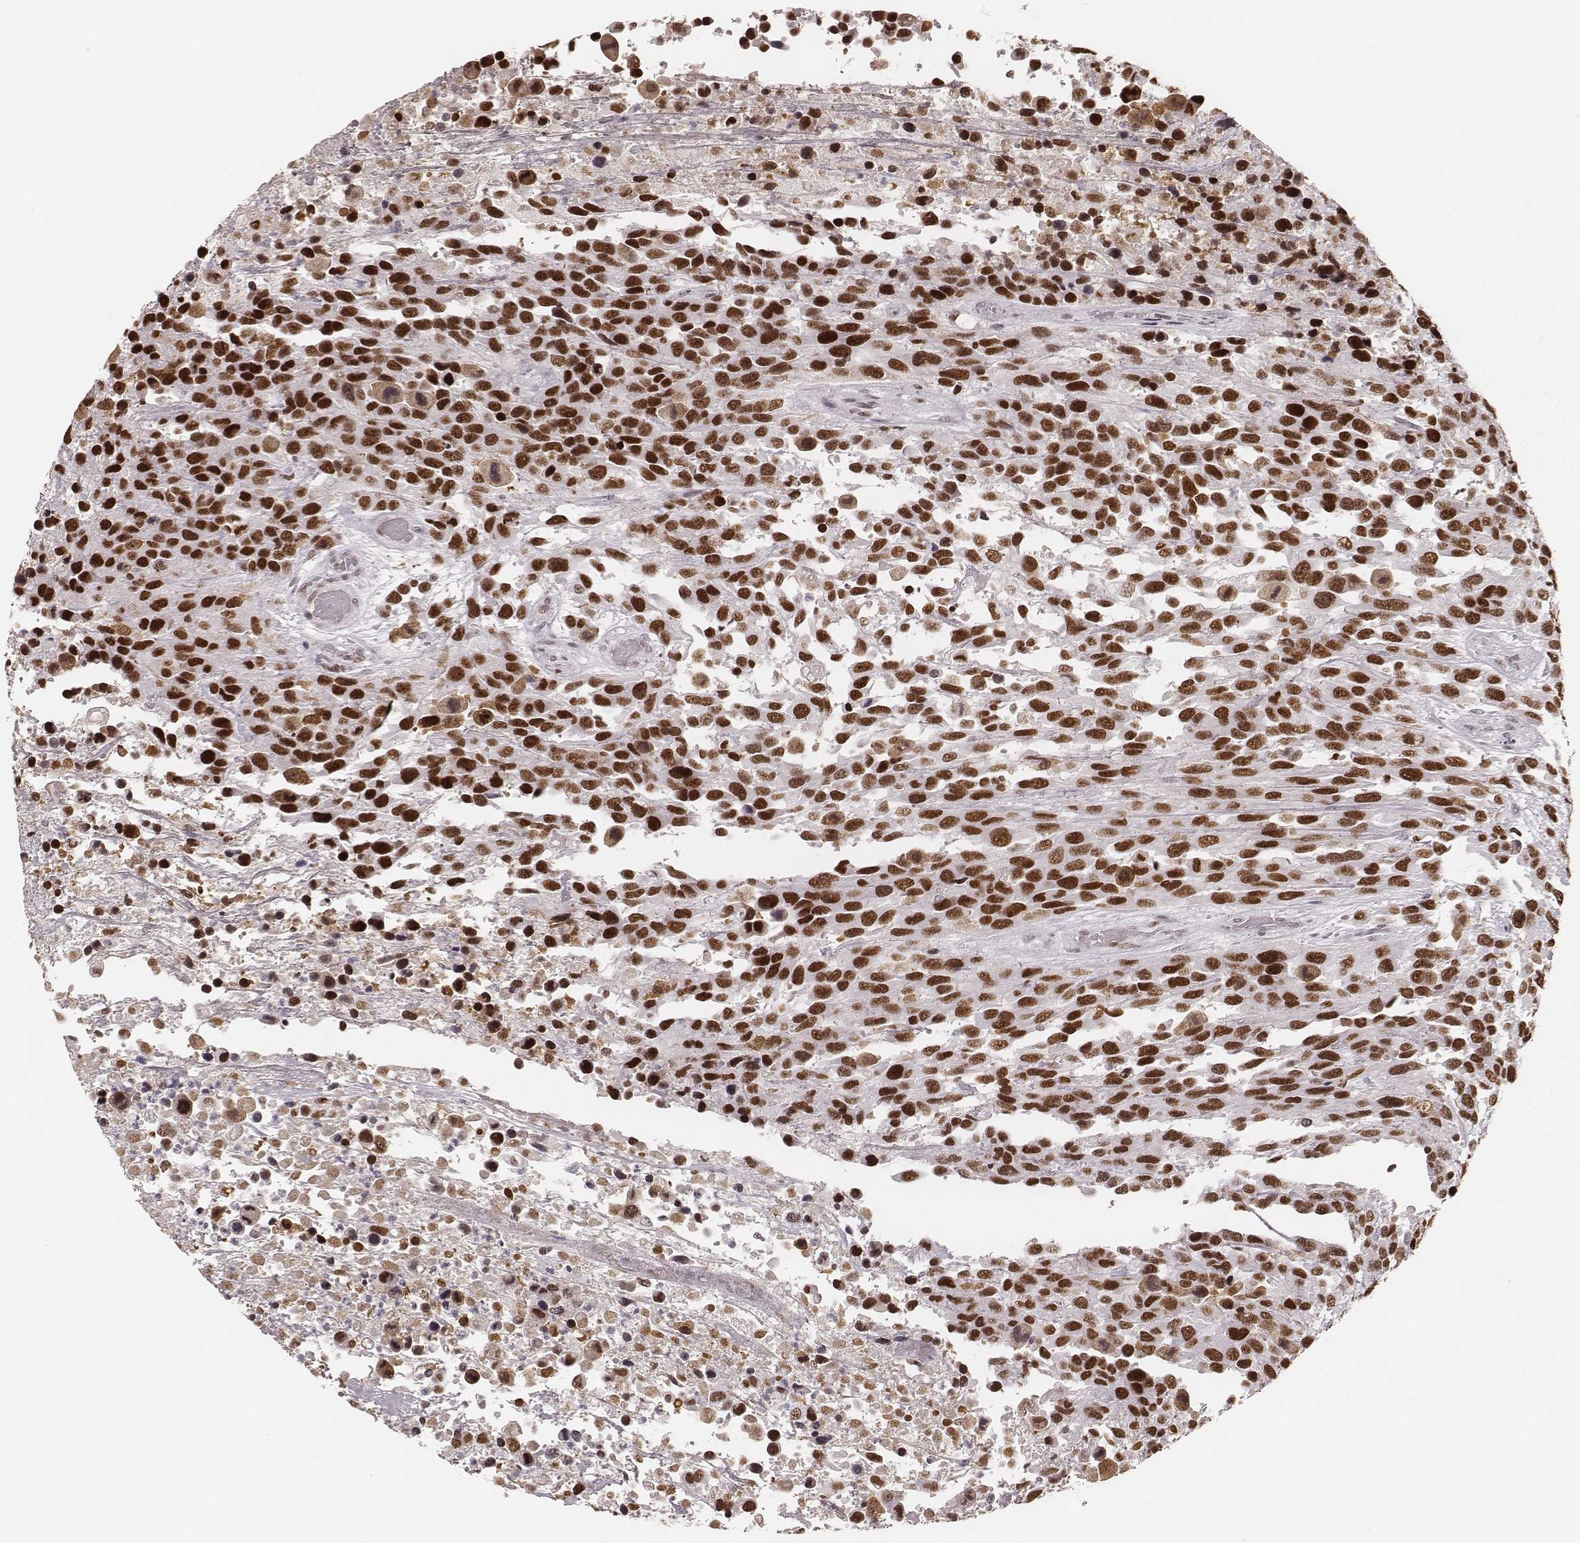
{"staining": {"intensity": "strong", "quantity": ">75%", "location": "nuclear"}, "tissue": "urothelial cancer", "cell_type": "Tumor cells", "image_type": "cancer", "snomed": [{"axis": "morphology", "description": "Urothelial carcinoma, High grade"}, {"axis": "topography", "description": "Urinary bladder"}], "caption": "This is an image of IHC staining of urothelial carcinoma (high-grade), which shows strong positivity in the nuclear of tumor cells.", "gene": "PARP1", "patient": {"sex": "female", "age": 70}}